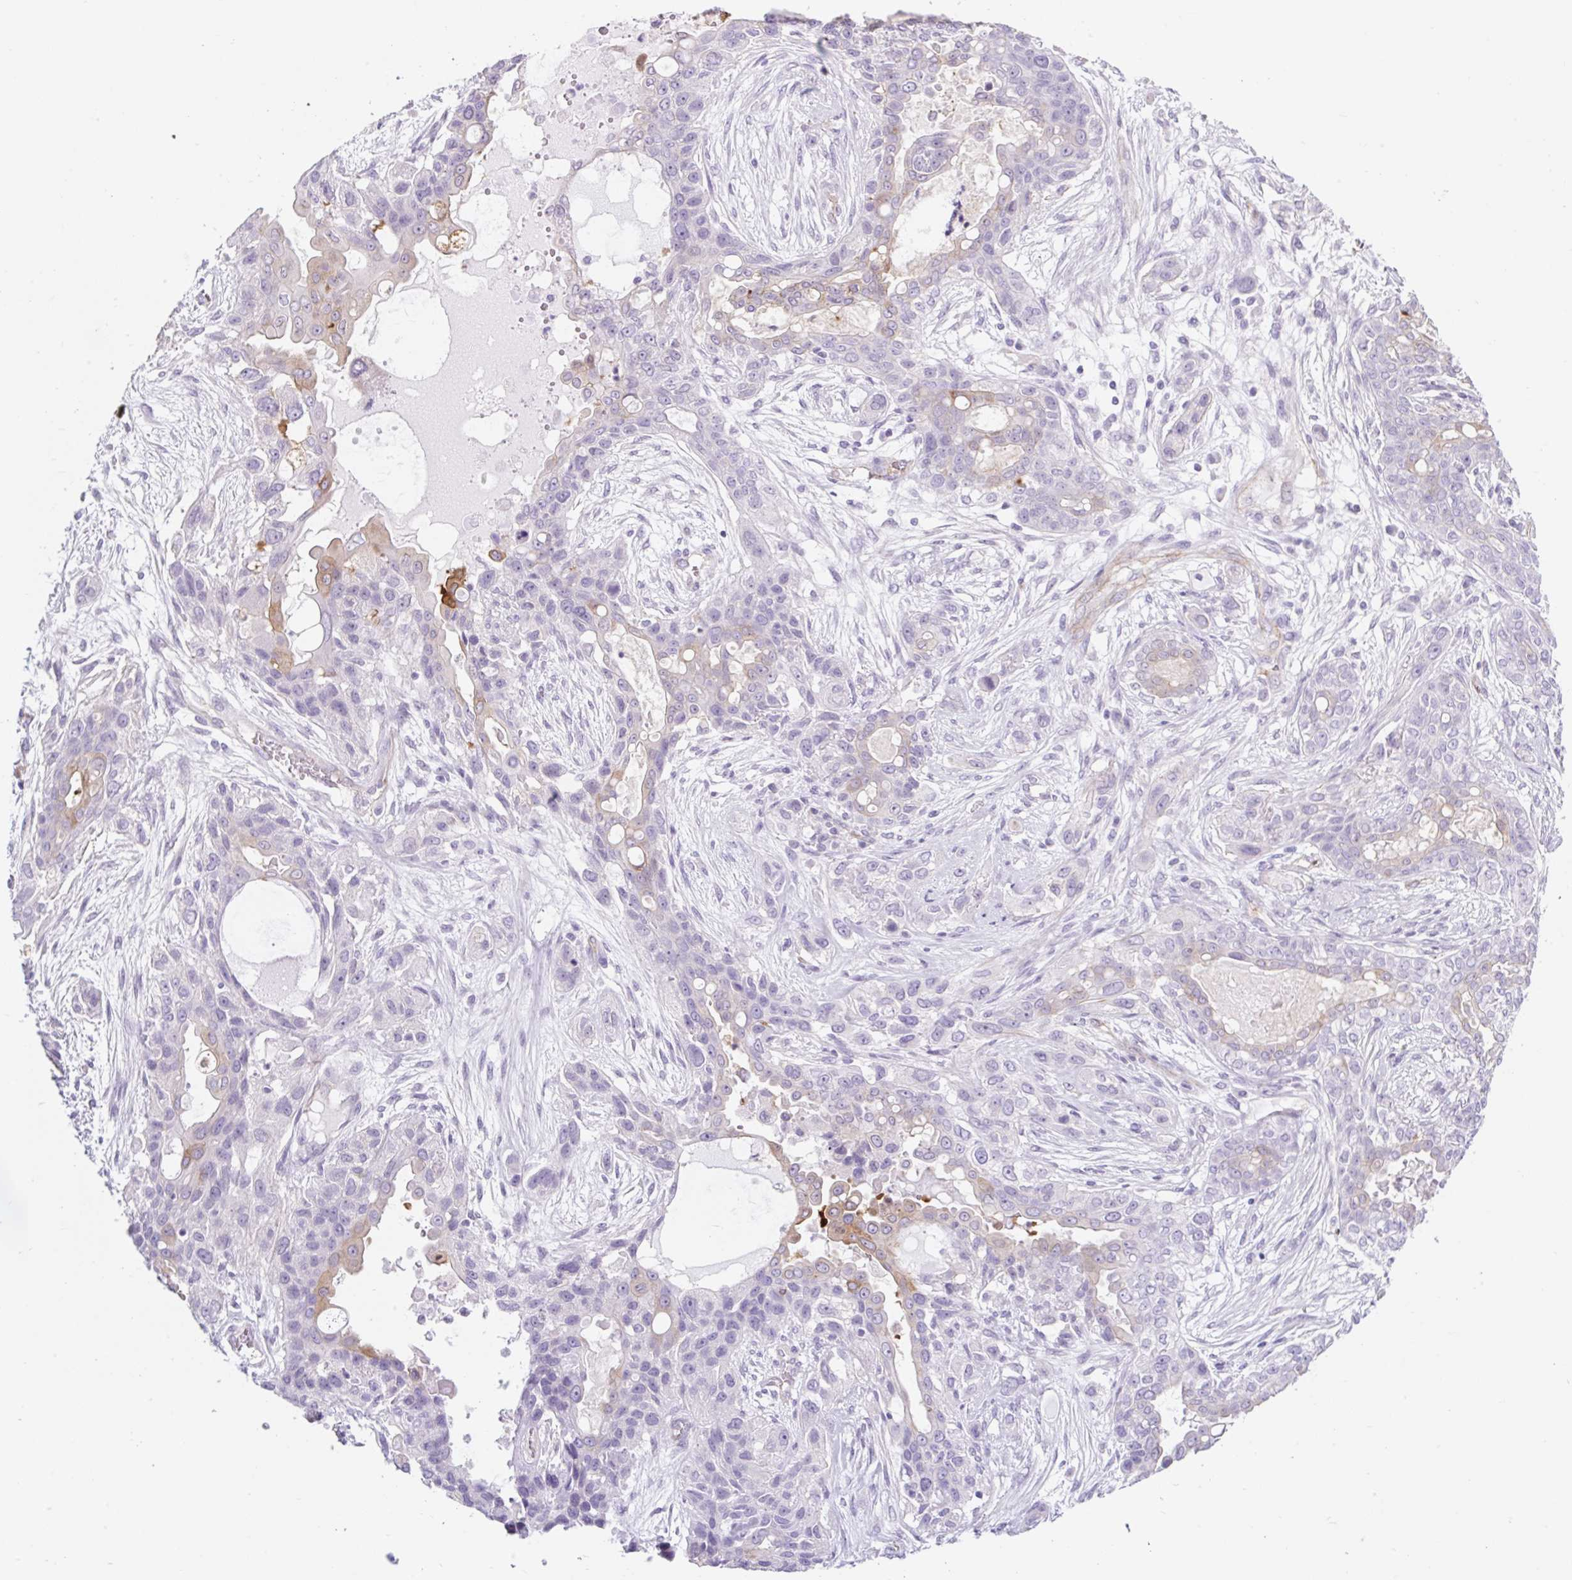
{"staining": {"intensity": "moderate", "quantity": "<25%", "location": "cytoplasmic/membranous"}, "tissue": "lung cancer", "cell_type": "Tumor cells", "image_type": "cancer", "snomed": [{"axis": "morphology", "description": "Squamous cell carcinoma, NOS"}, {"axis": "topography", "description": "Lung"}], "caption": "The histopathology image shows a brown stain indicating the presence of a protein in the cytoplasmic/membranous of tumor cells in lung cancer (squamous cell carcinoma).", "gene": "BCAS1", "patient": {"sex": "female", "age": 70}}